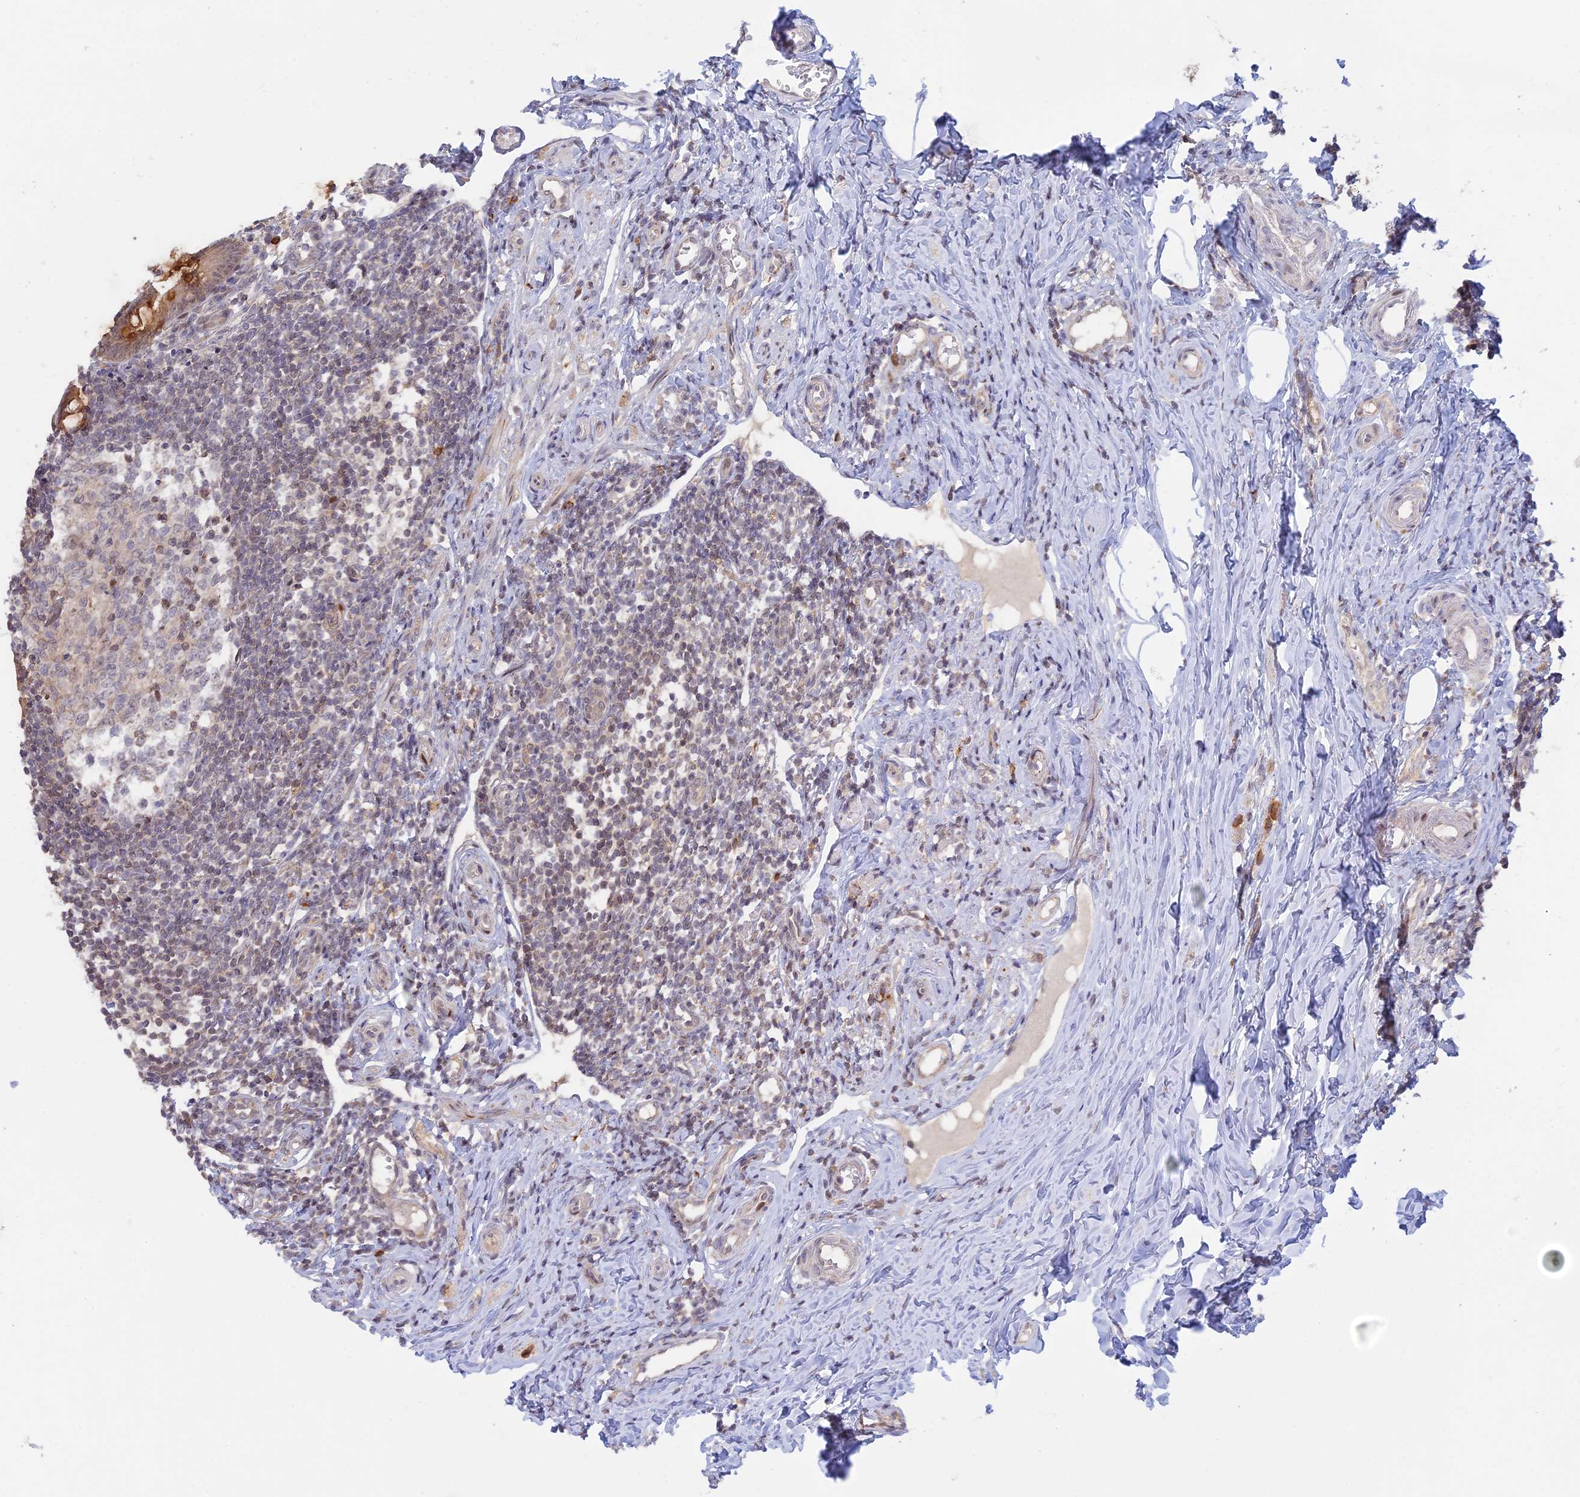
{"staining": {"intensity": "strong", "quantity": ">75%", "location": "cytoplasmic/membranous"}, "tissue": "appendix", "cell_type": "Glandular cells", "image_type": "normal", "snomed": [{"axis": "morphology", "description": "Normal tissue, NOS"}, {"axis": "topography", "description": "Appendix"}], "caption": "Protein positivity by IHC demonstrates strong cytoplasmic/membranous staining in approximately >75% of glandular cells in benign appendix.", "gene": "GSKIP", "patient": {"sex": "female", "age": 33}}